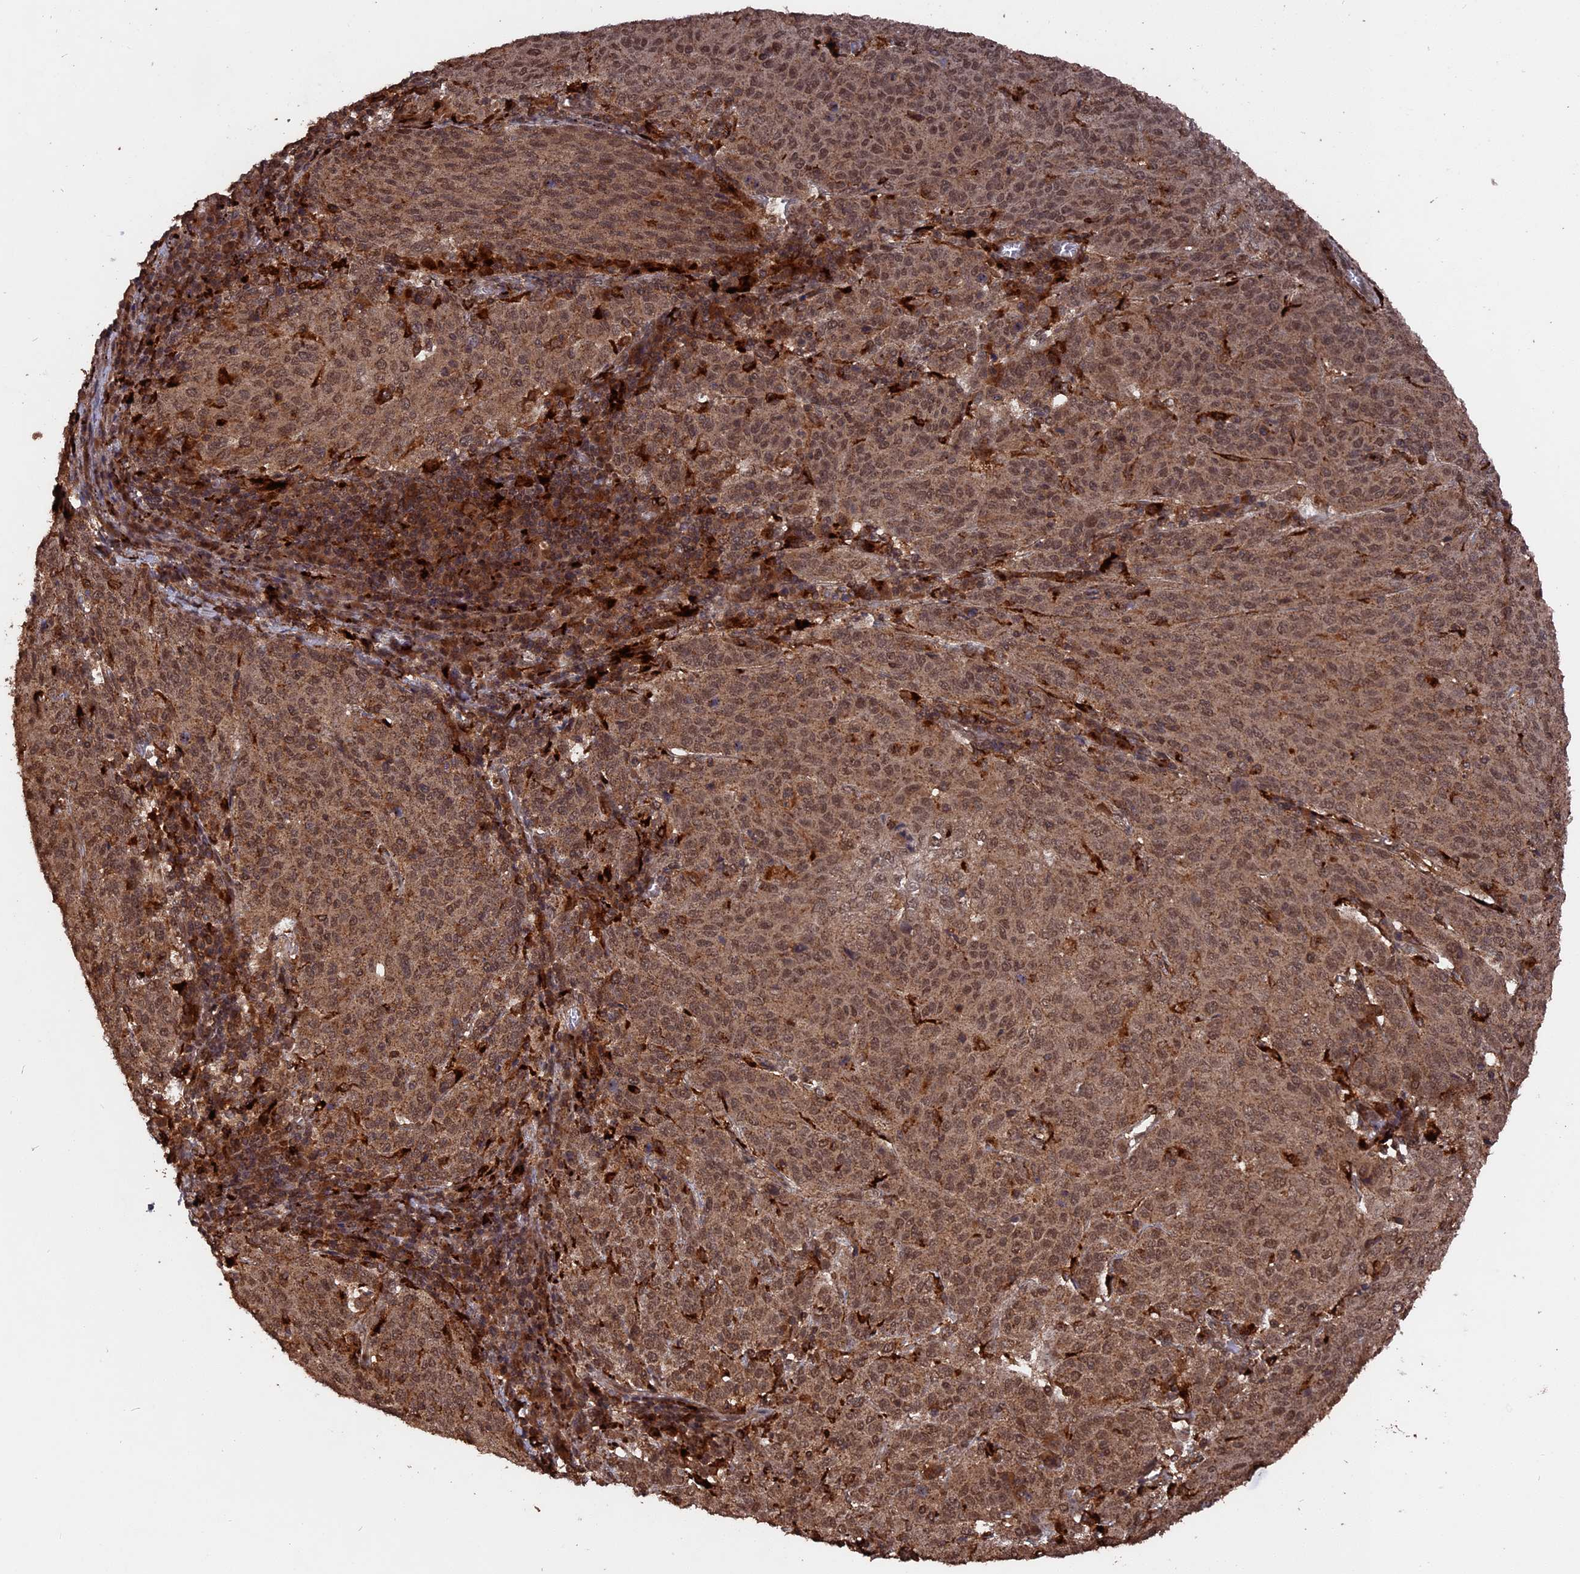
{"staining": {"intensity": "moderate", "quantity": ">75%", "location": "cytoplasmic/membranous,nuclear"}, "tissue": "cervical cancer", "cell_type": "Tumor cells", "image_type": "cancer", "snomed": [{"axis": "morphology", "description": "Squamous cell carcinoma, NOS"}, {"axis": "topography", "description": "Cervix"}], "caption": "Immunohistochemistry (IHC) (DAB) staining of cervical cancer (squamous cell carcinoma) shows moderate cytoplasmic/membranous and nuclear protein expression in about >75% of tumor cells. The protein of interest is stained brown, and the nuclei are stained in blue (DAB IHC with brightfield microscopy, high magnification).", "gene": "TELO2", "patient": {"sex": "female", "age": 46}}